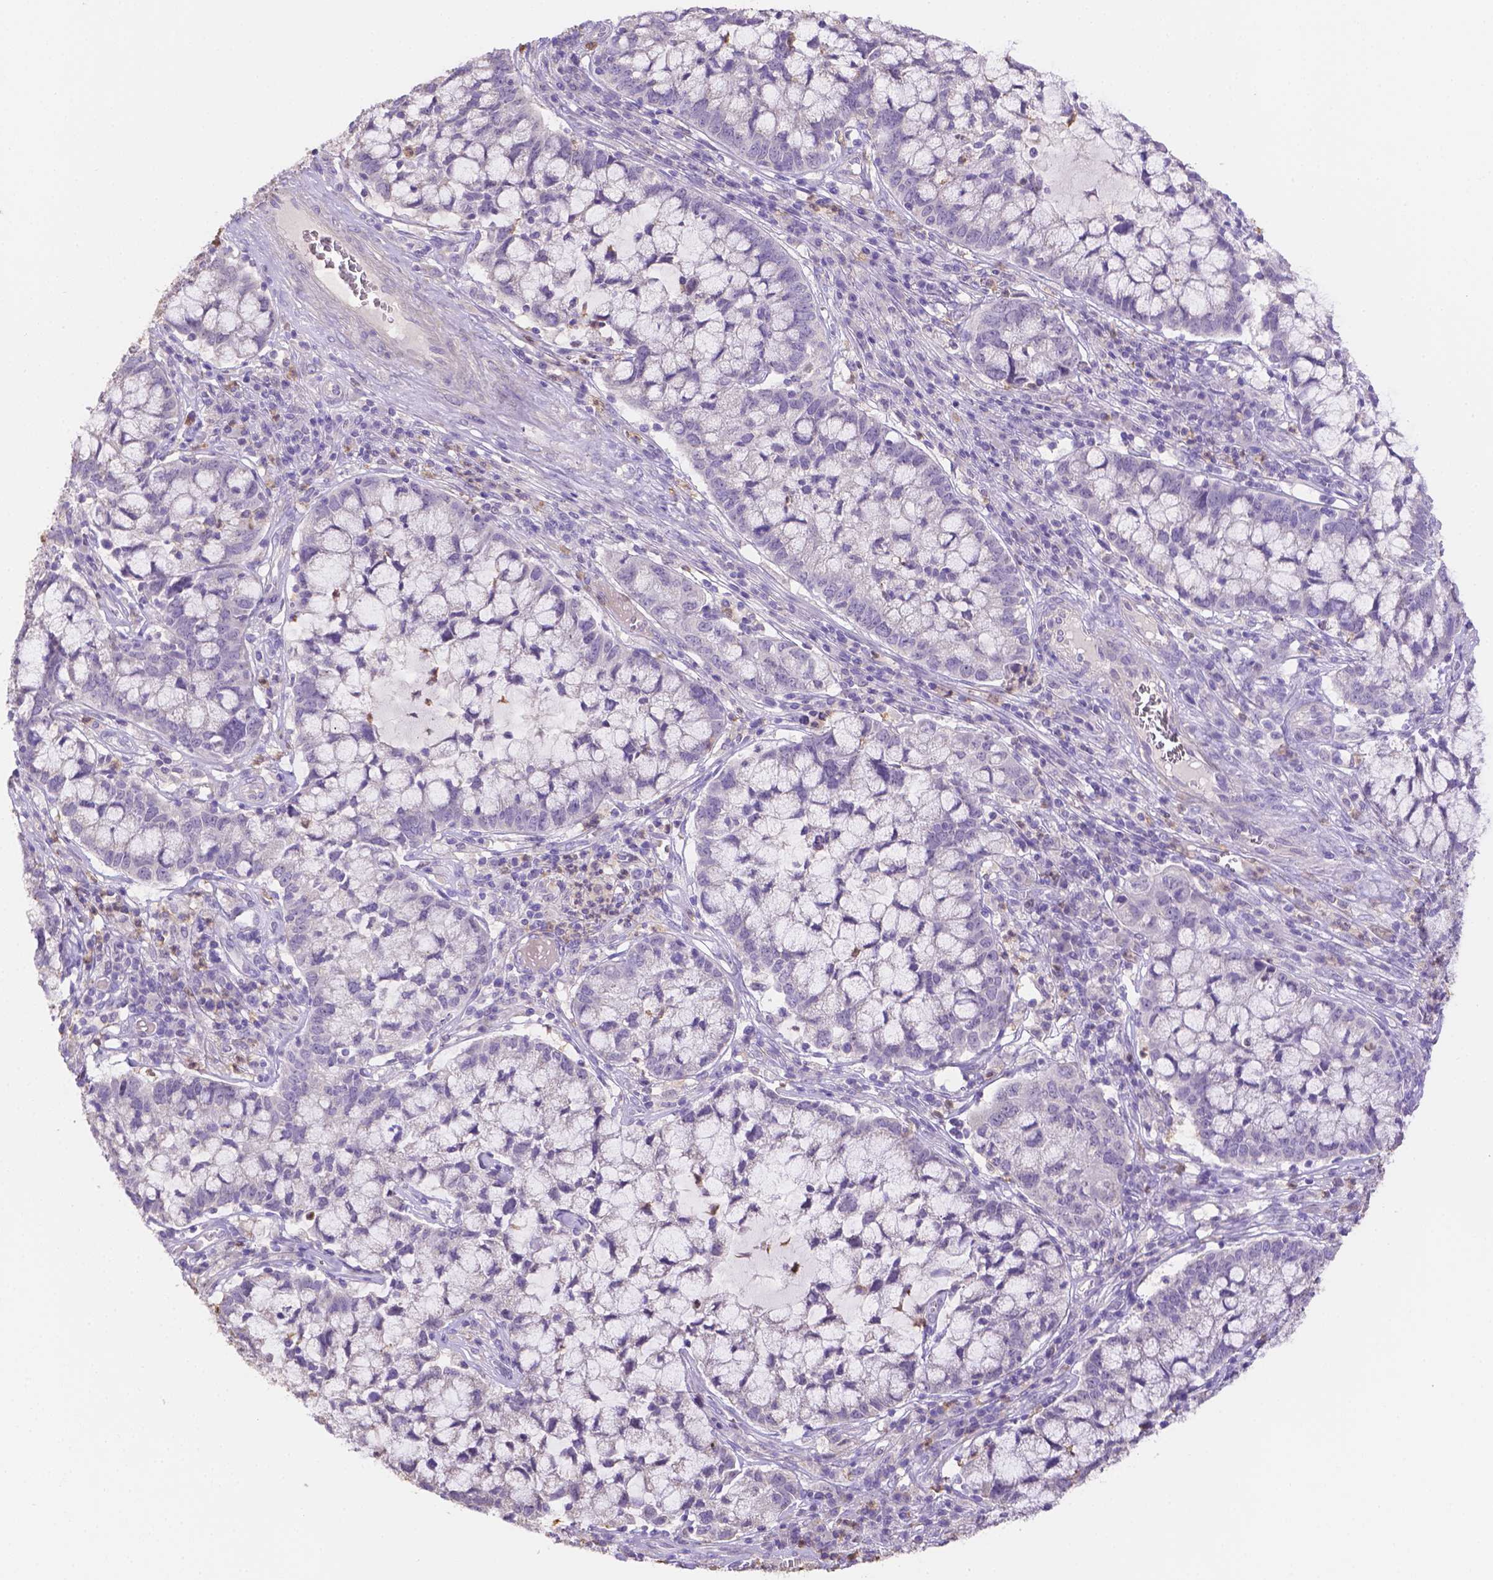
{"staining": {"intensity": "negative", "quantity": "none", "location": "none"}, "tissue": "cervical cancer", "cell_type": "Tumor cells", "image_type": "cancer", "snomed": [{"axis": "morphology", "description": "Adenocarcinoma, NOS"}, {"axis": "topography", "description": "Cervix"}], "caption": "Tumor cells are negative for protein expression in human cervical cancer (adenocarcinoma). (DAB IHC, high magnification).", "gene": "NXPE2", "patient": {"sex": "female", "age": 40}}